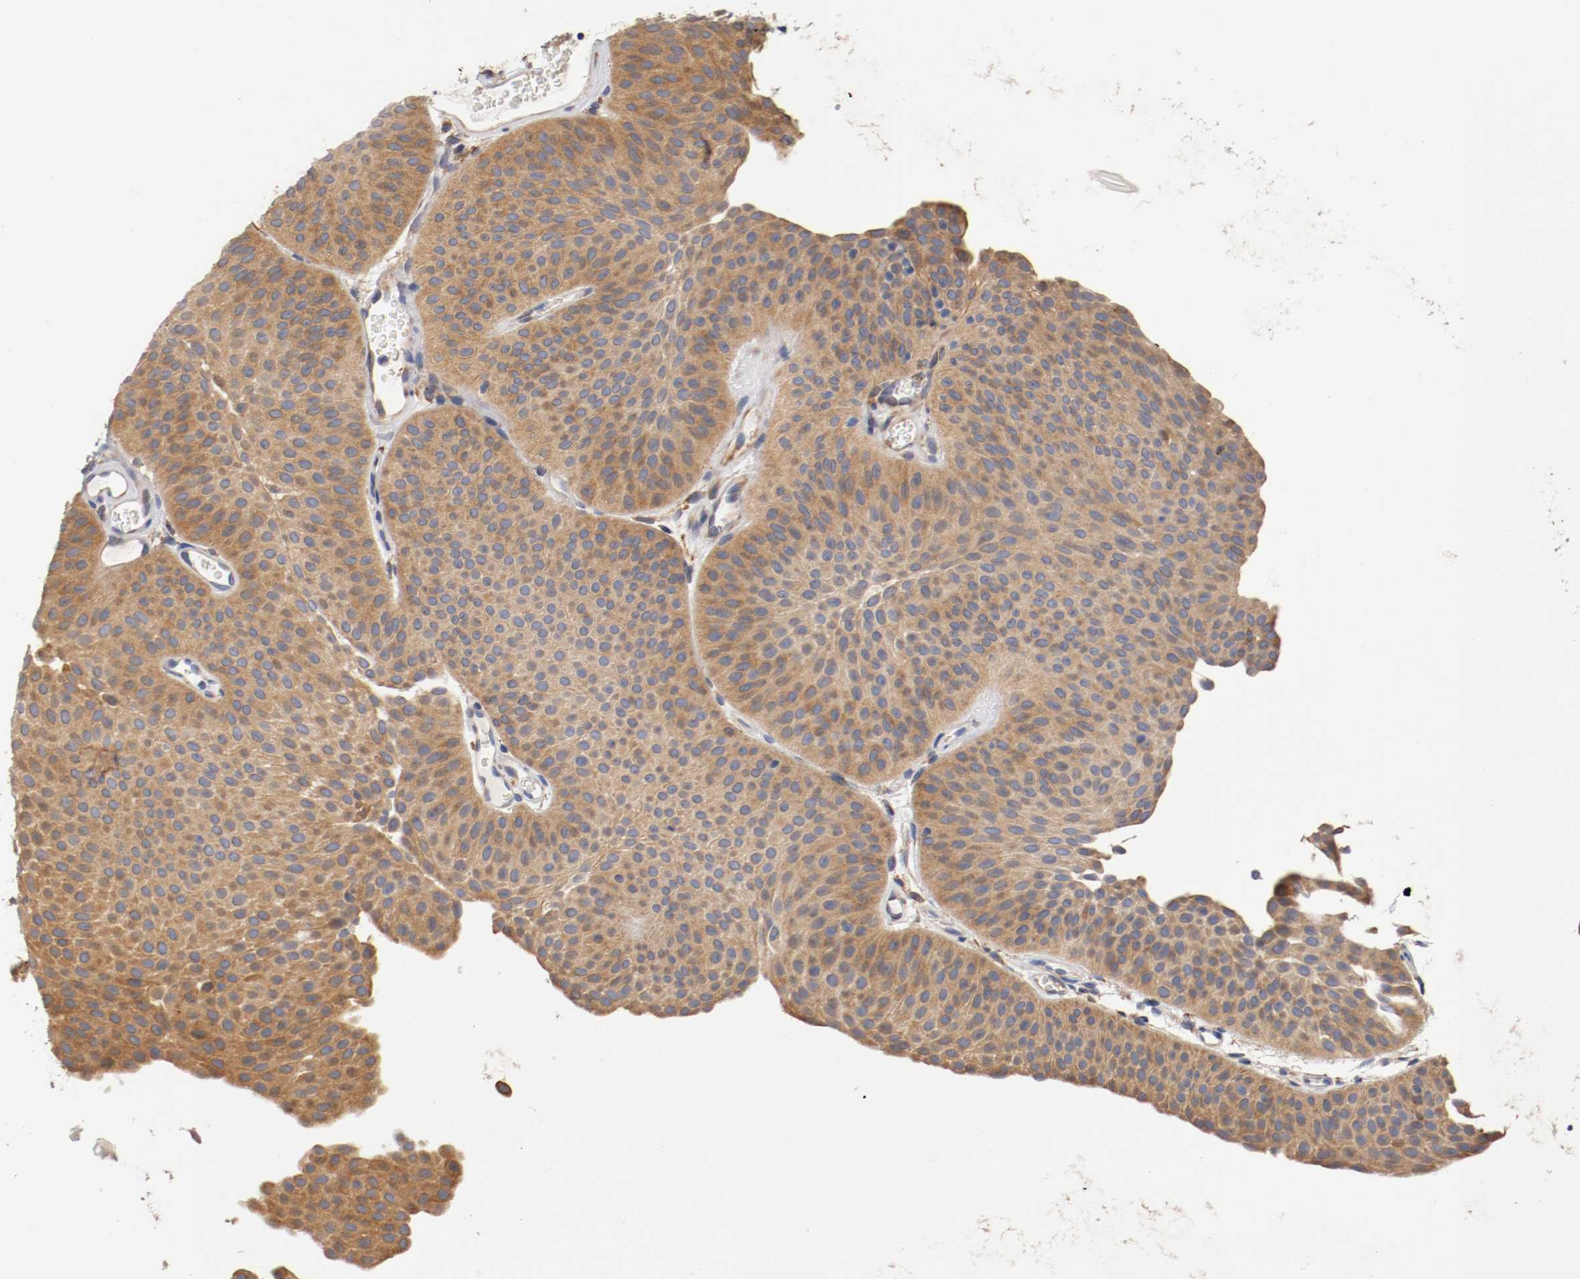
{"staining": {"intensity": "strong", "quantity": ">75%", "location": "cytoplasmic/membranous"}, "tissue": "urothelial cancer", "cell_type": "Tumor cells", "image_type": "cancer", "snomed": [{"axis": "morphology", "description": "Urothelial carcinoma, Low grade"}, {"axis": "topography", "description": "Urinary bladder"}], "caption": "This photomicrograph displays urothelial cancer stained with immunohistochemistry to label a protein in brown. The cytoplasmic/membranous of tumor cells show strong positivity for the protein. Nuclei are counter-stained blue.", "gene": "TNFSF13", "patient": {"sex": "female", "age": 60}}